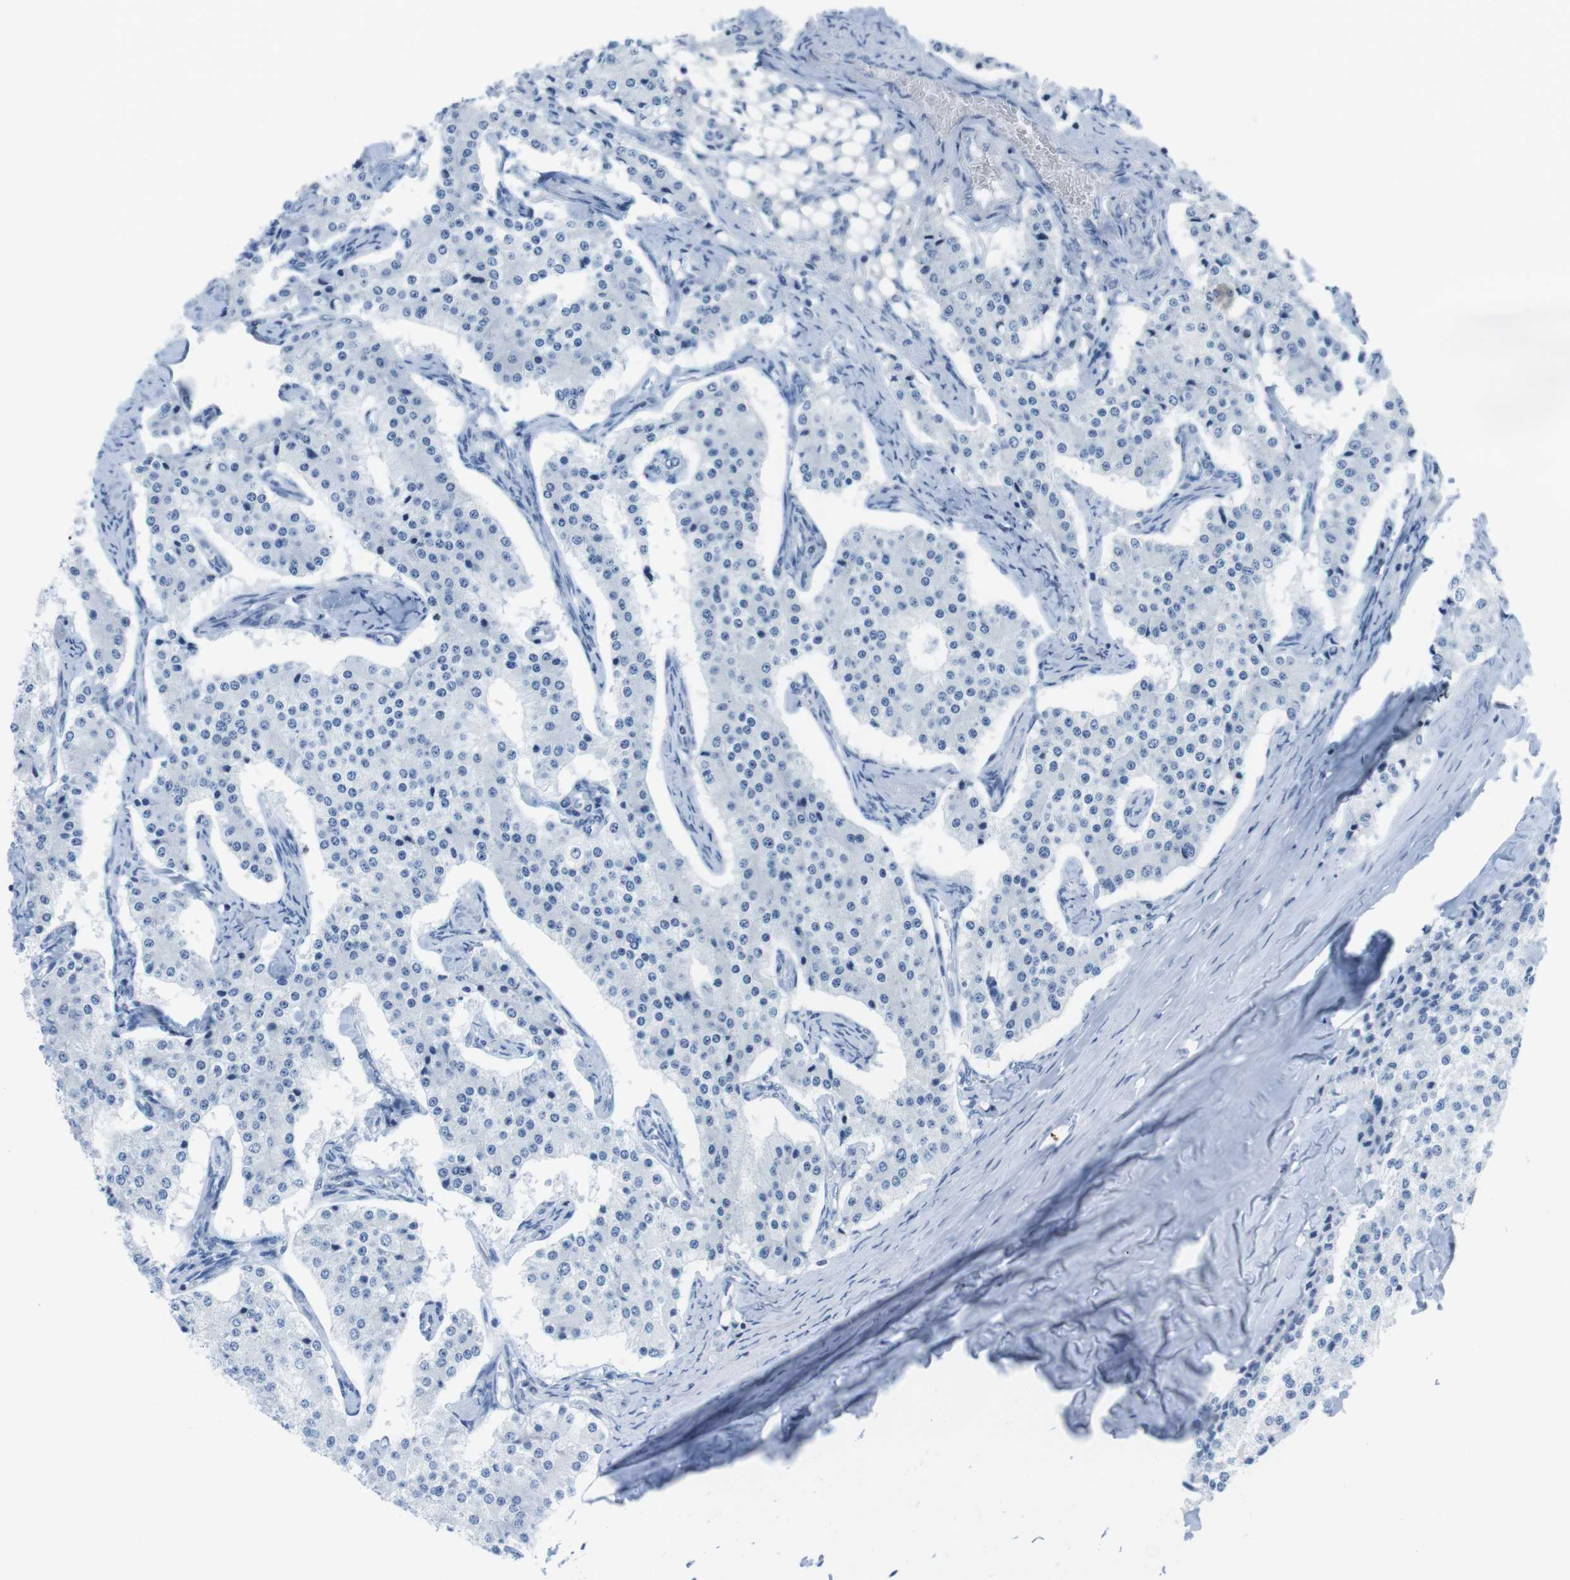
{"staining": {"intensity": "negative", "quantity": "none", "location": "none"}, "tissue": "carcinoid", "cell_type": "Tumor cells", "image_type": "cancer", "snomed": [{"axis": "morphology", "description": "Carcinoid, malignant, NOS"}, {"axis": "topography", "description": "Colon"}], "caption": "Micrograph shows no protein positivity in tumor cells of carcinoid tissue. The staining was performed using DAB to visualize the protein expression in brown, while the nuclei were stained in blue with hematoxylin (Magnification: 20x).", "gene": "NIFK", "patient": {"sex": "female", "age": 52}}